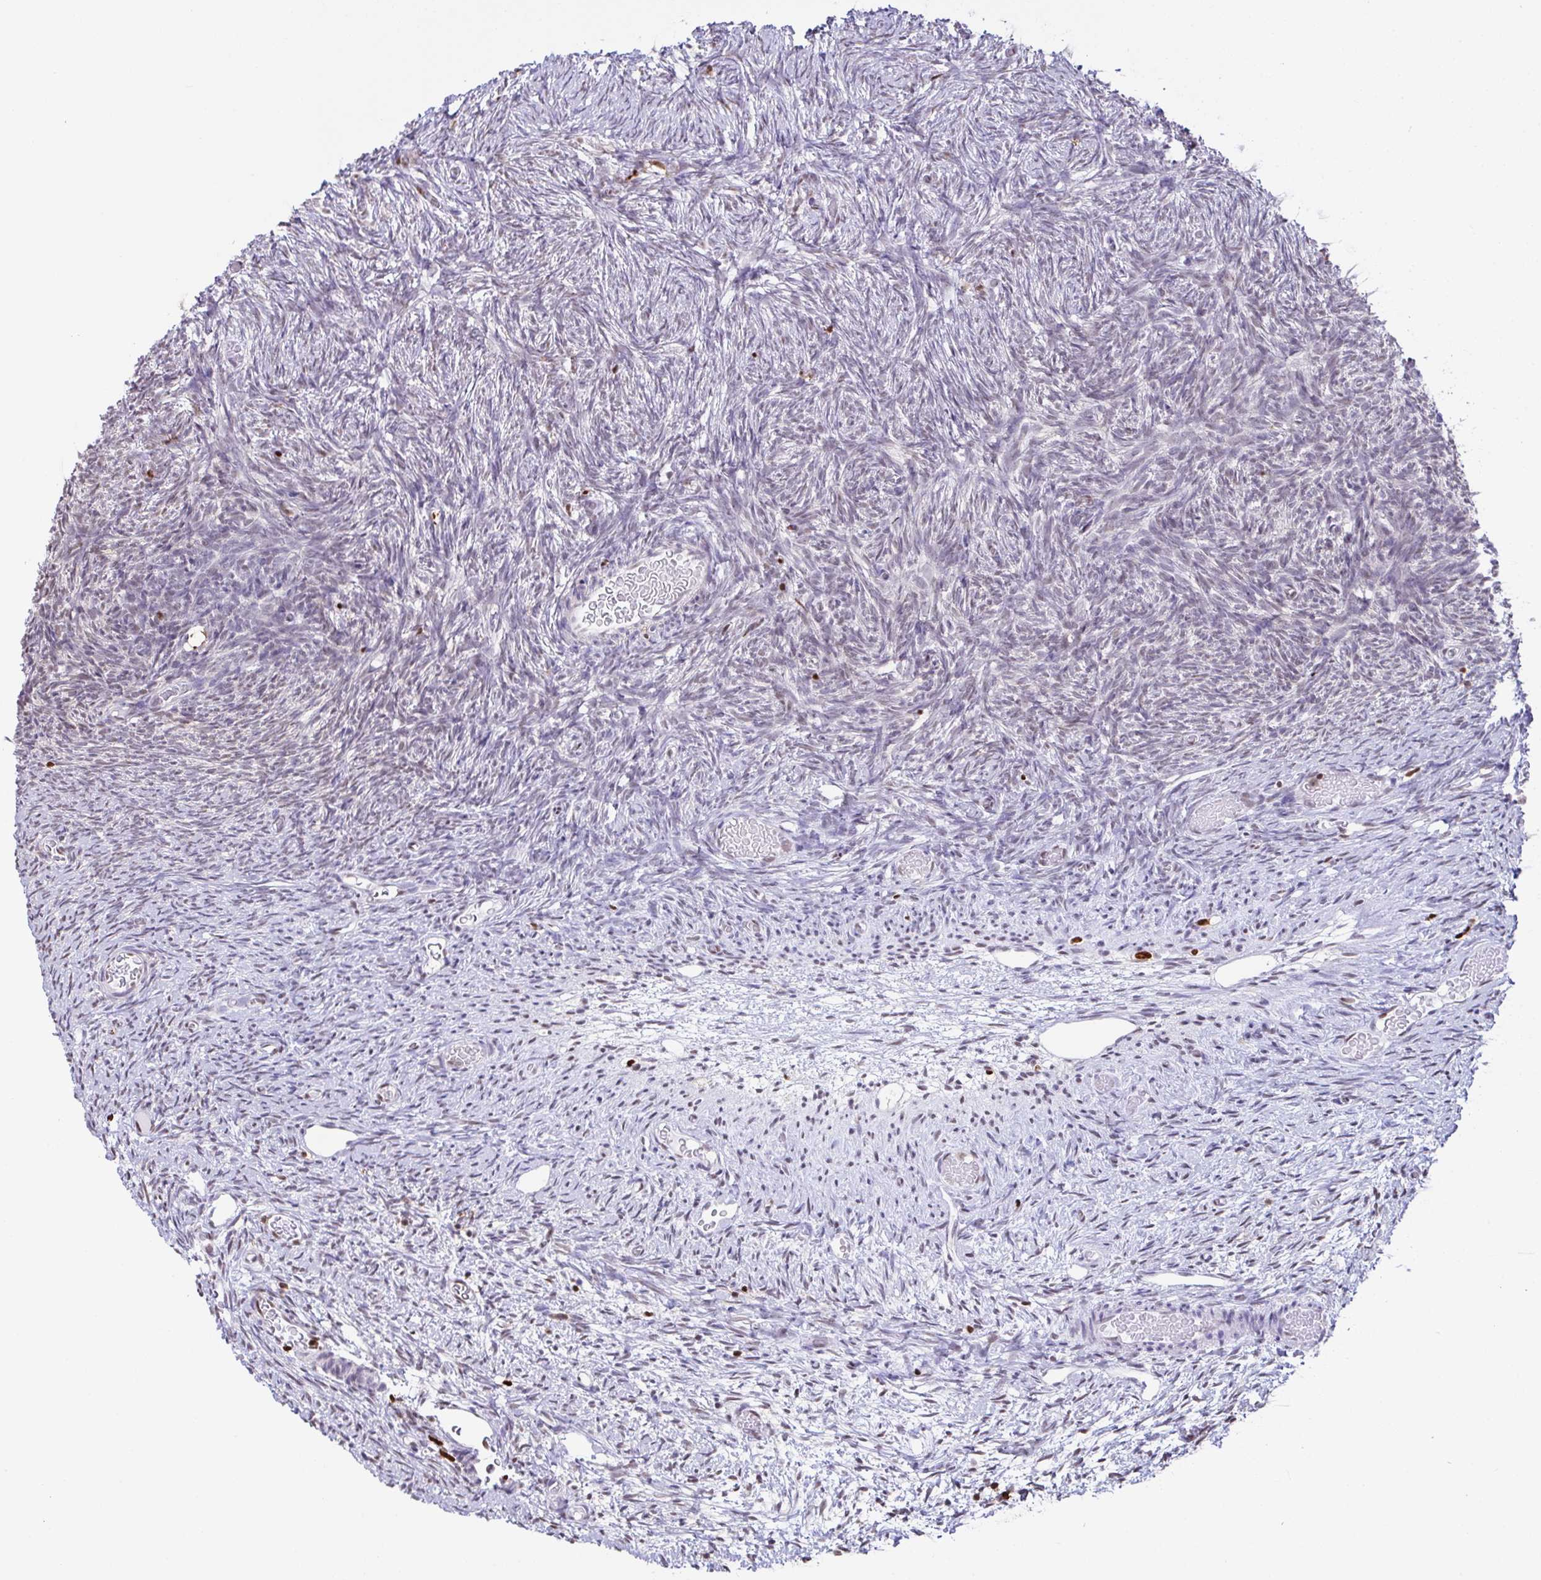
{"staining": {"intensity": "weak", "quantity": "<25%", "location": "nuclear"}, "tissue": "ovary", "cell_type": "Ovarian stroma cells", "image_type": "normal", "snomed": [{"axis": "morphology", "description": "Normal tissue, NOS"}, {"axis": "topography", "description": "Ovary"}], "caption": "This is a photomicrograph of immunohistochemistry (IHC) staining of unremarkable ovary, which shows no staining in ovarian stroma cells.", "gene": "BTBD10", "patient": {"sex": "female", "age": 39}}